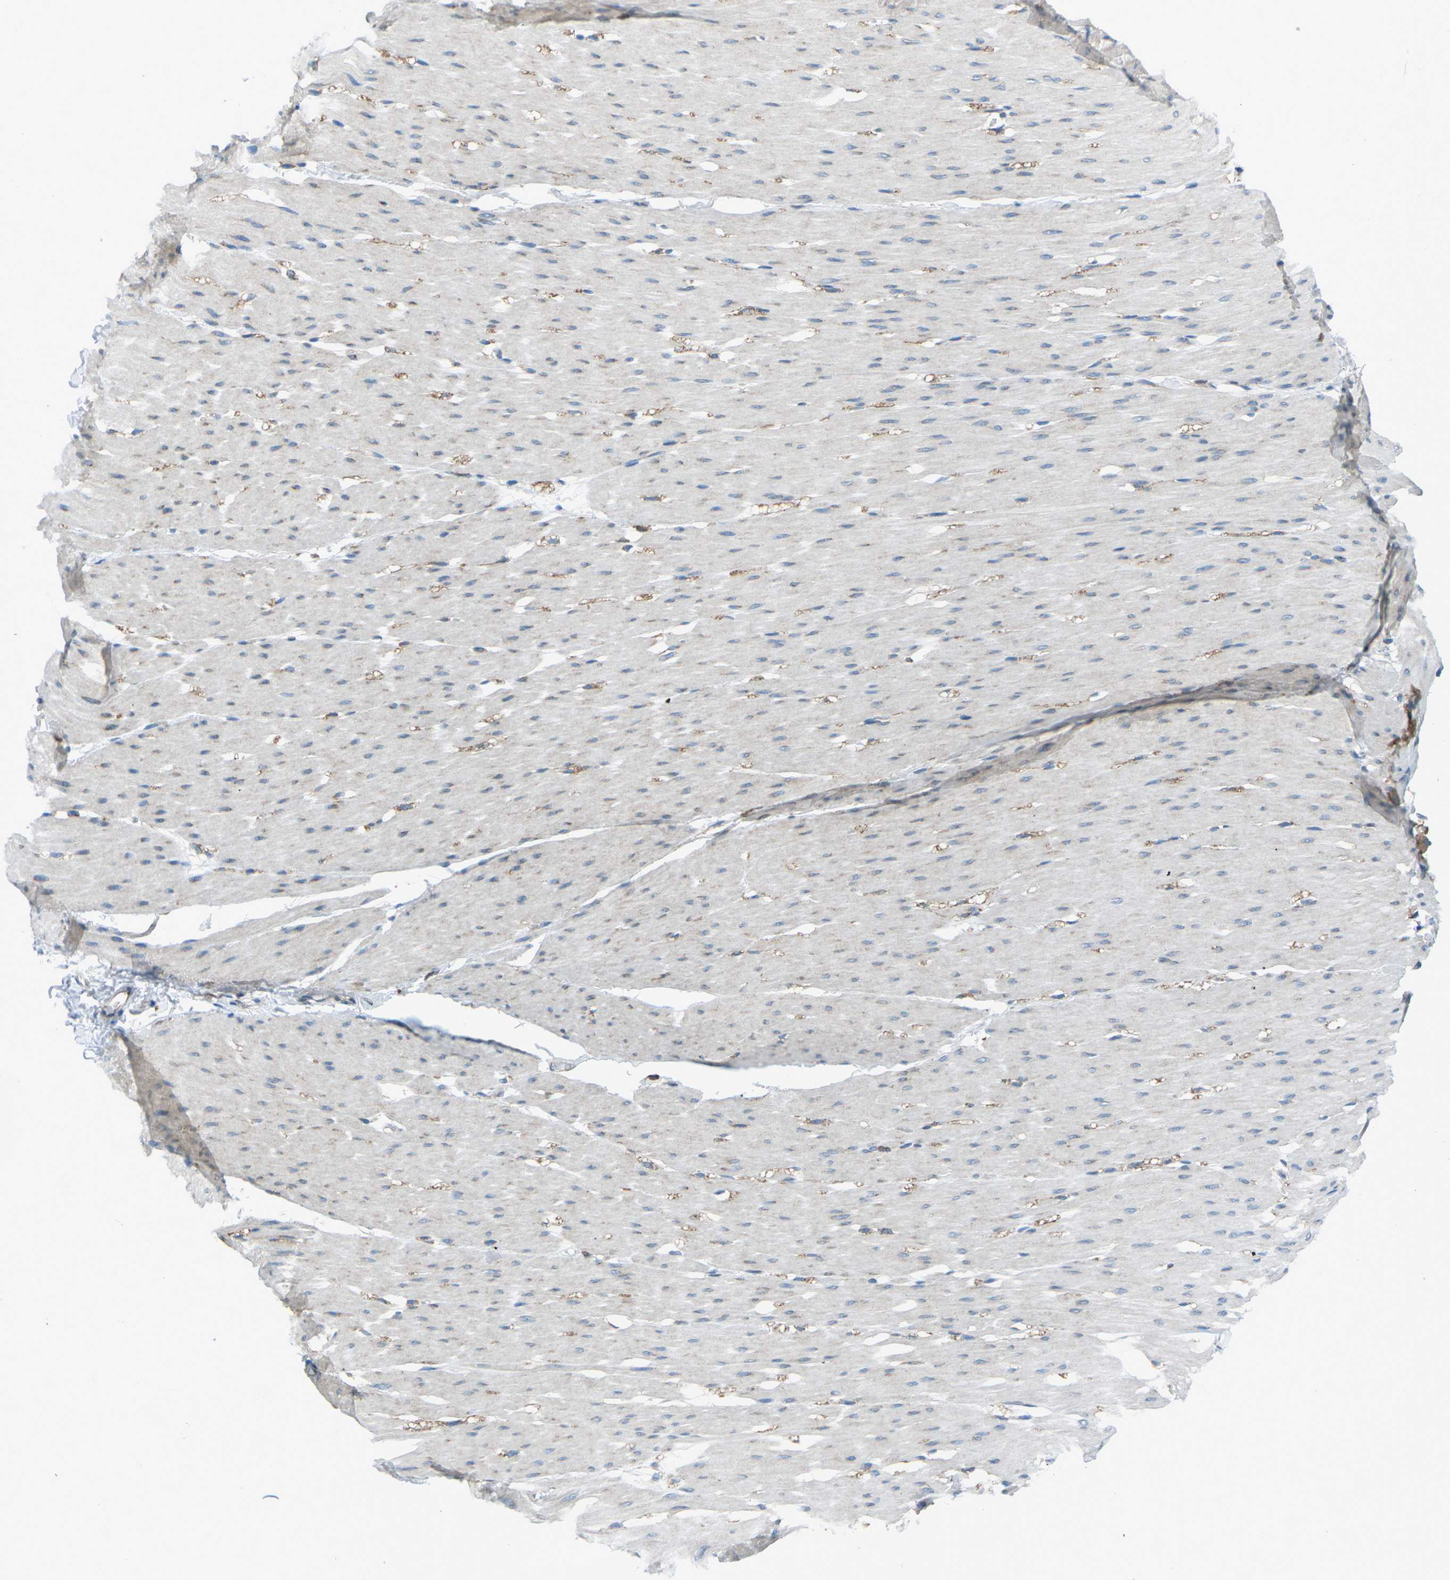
{"staining": {"intensity": "weak", "quantity": "<25%", "location": "cytoplasmic/membranous"}, "tissue": "smooth muscle", "cell_type": "Smooth muscle cells", "image_type": "normal", "snomed": [{"axis": "morphology", "description": "Normal tissue, NOS"}, {"axis": "topography", "description": "Smooth muscle"}, {"axis": "topography", "description": "Colon"}], "caption": "The photomicrograph exhibits no staining of smooth muscle cells in normal smooth muscle.", "gene": "CDK17", "patient": {"sex": "male", "age": 67}}